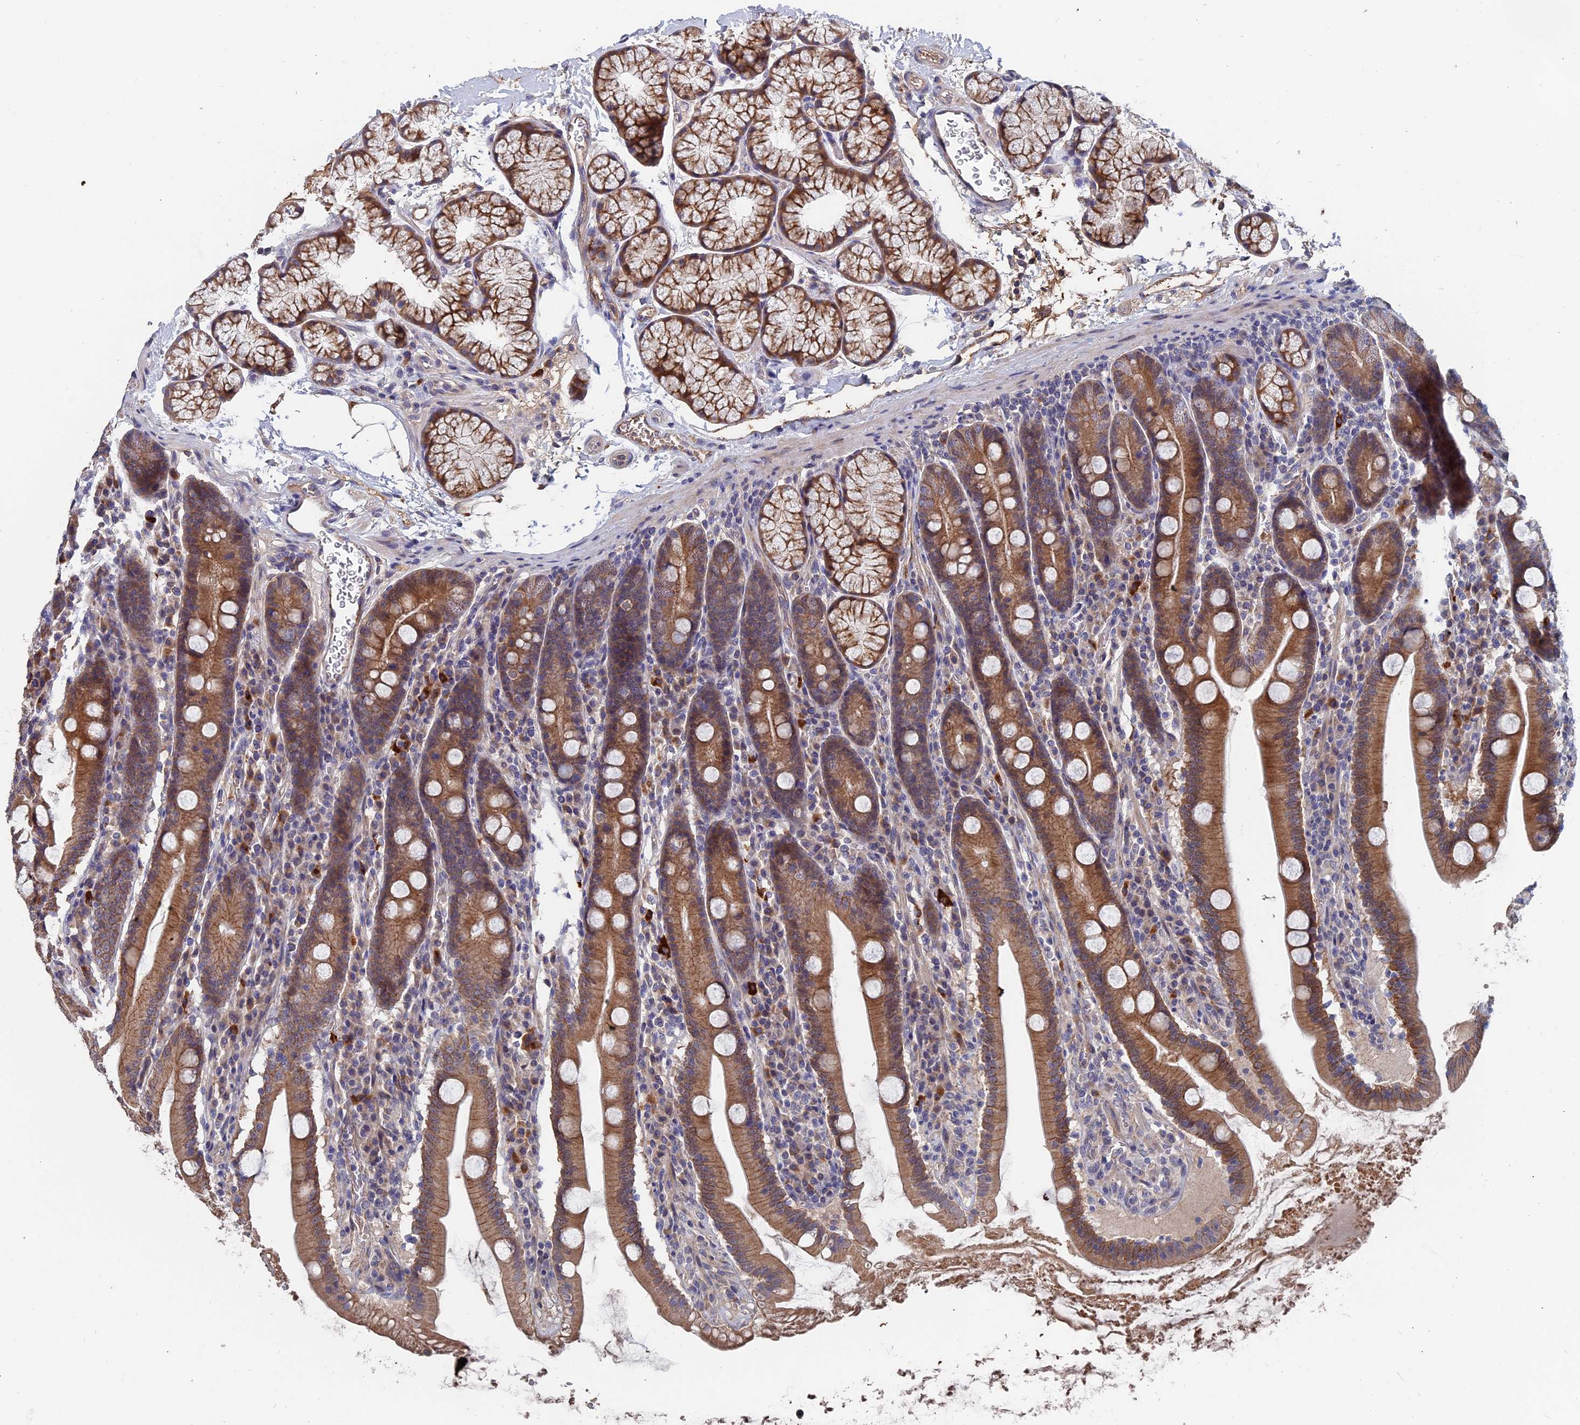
{"staining": {"intensity": "strong", "quantity": ">75%", "location": "cytoplasmic/membranous"}, "tissue": "duodenum", "cell_type": "Glandular cells", "image_type": "normal", "snomed": [{"axis": "morphology", "description": "Normal tissue, NOS"}, {"axis": "topography", "description": "Duodenum"}], "caption": "High-magnification brightfield microscopy of benign duodenum stained with DAB (3,3'-diaminobenzidine) (brown) and counterstained with hematoxylin (blue). glandular cells exhibit strong cytoplasmic/membranous staining is appreciated in approximately>75% of cells.", "gene": "SLC33A1", "patient": {"sex": "male", "age": 35}}